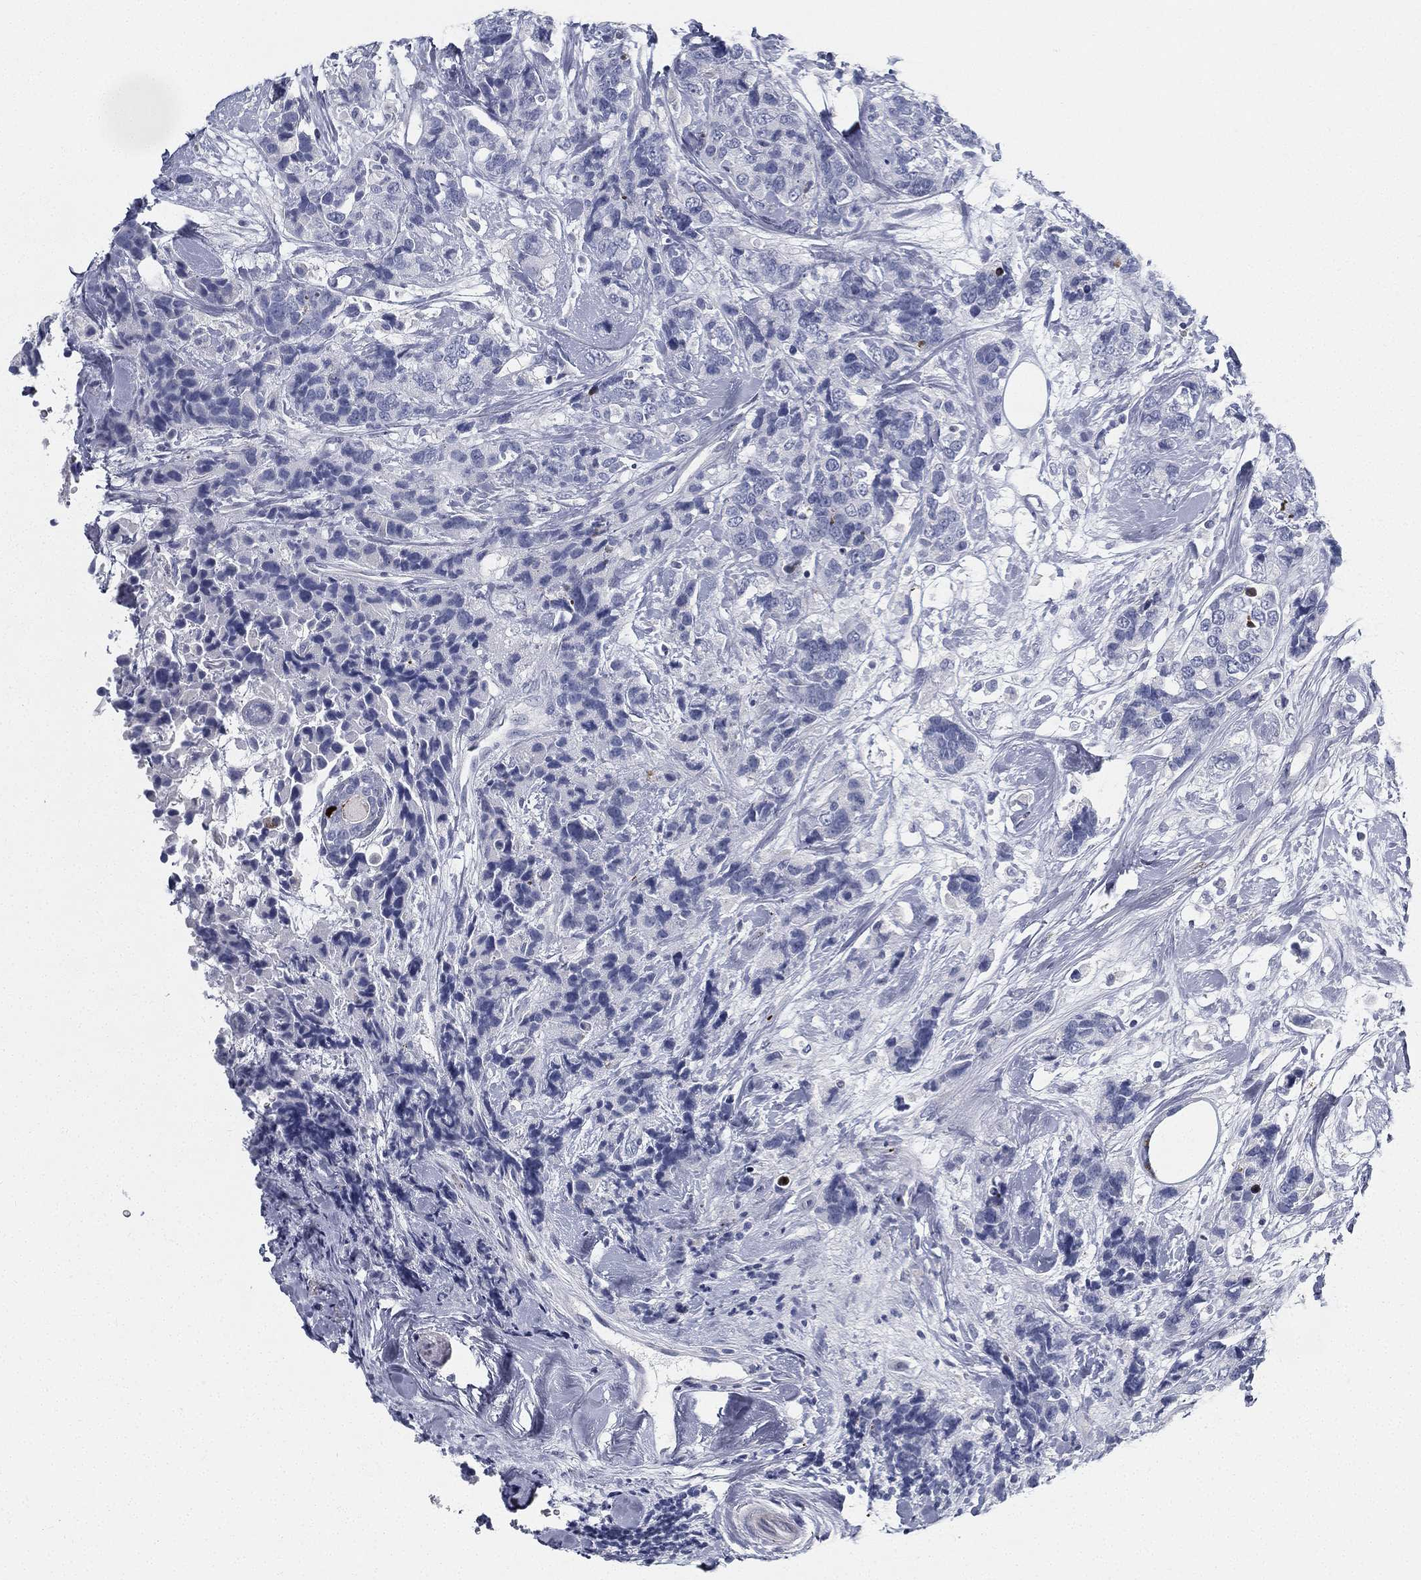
{"staining": {"intensity": "negative", "quantity": "none", "location": "none"}, "tissue": "breast cancer", "cell_type": "Tumor cells", "image_type": "cancer", "snomed": [{"axis": "morphology", "description": "Lobular carcinoma"}, {"axis": "topography", "description": "Breast"}], "caption": "Immunohistochemical staining of breast cancer displays no significant staining in tumor cells. (Immunohistochemistry (ihc), brightfield microscopy, high magnification).", "gene": "SPPL2C", "patient": {"sex": "female", "age": 59}}